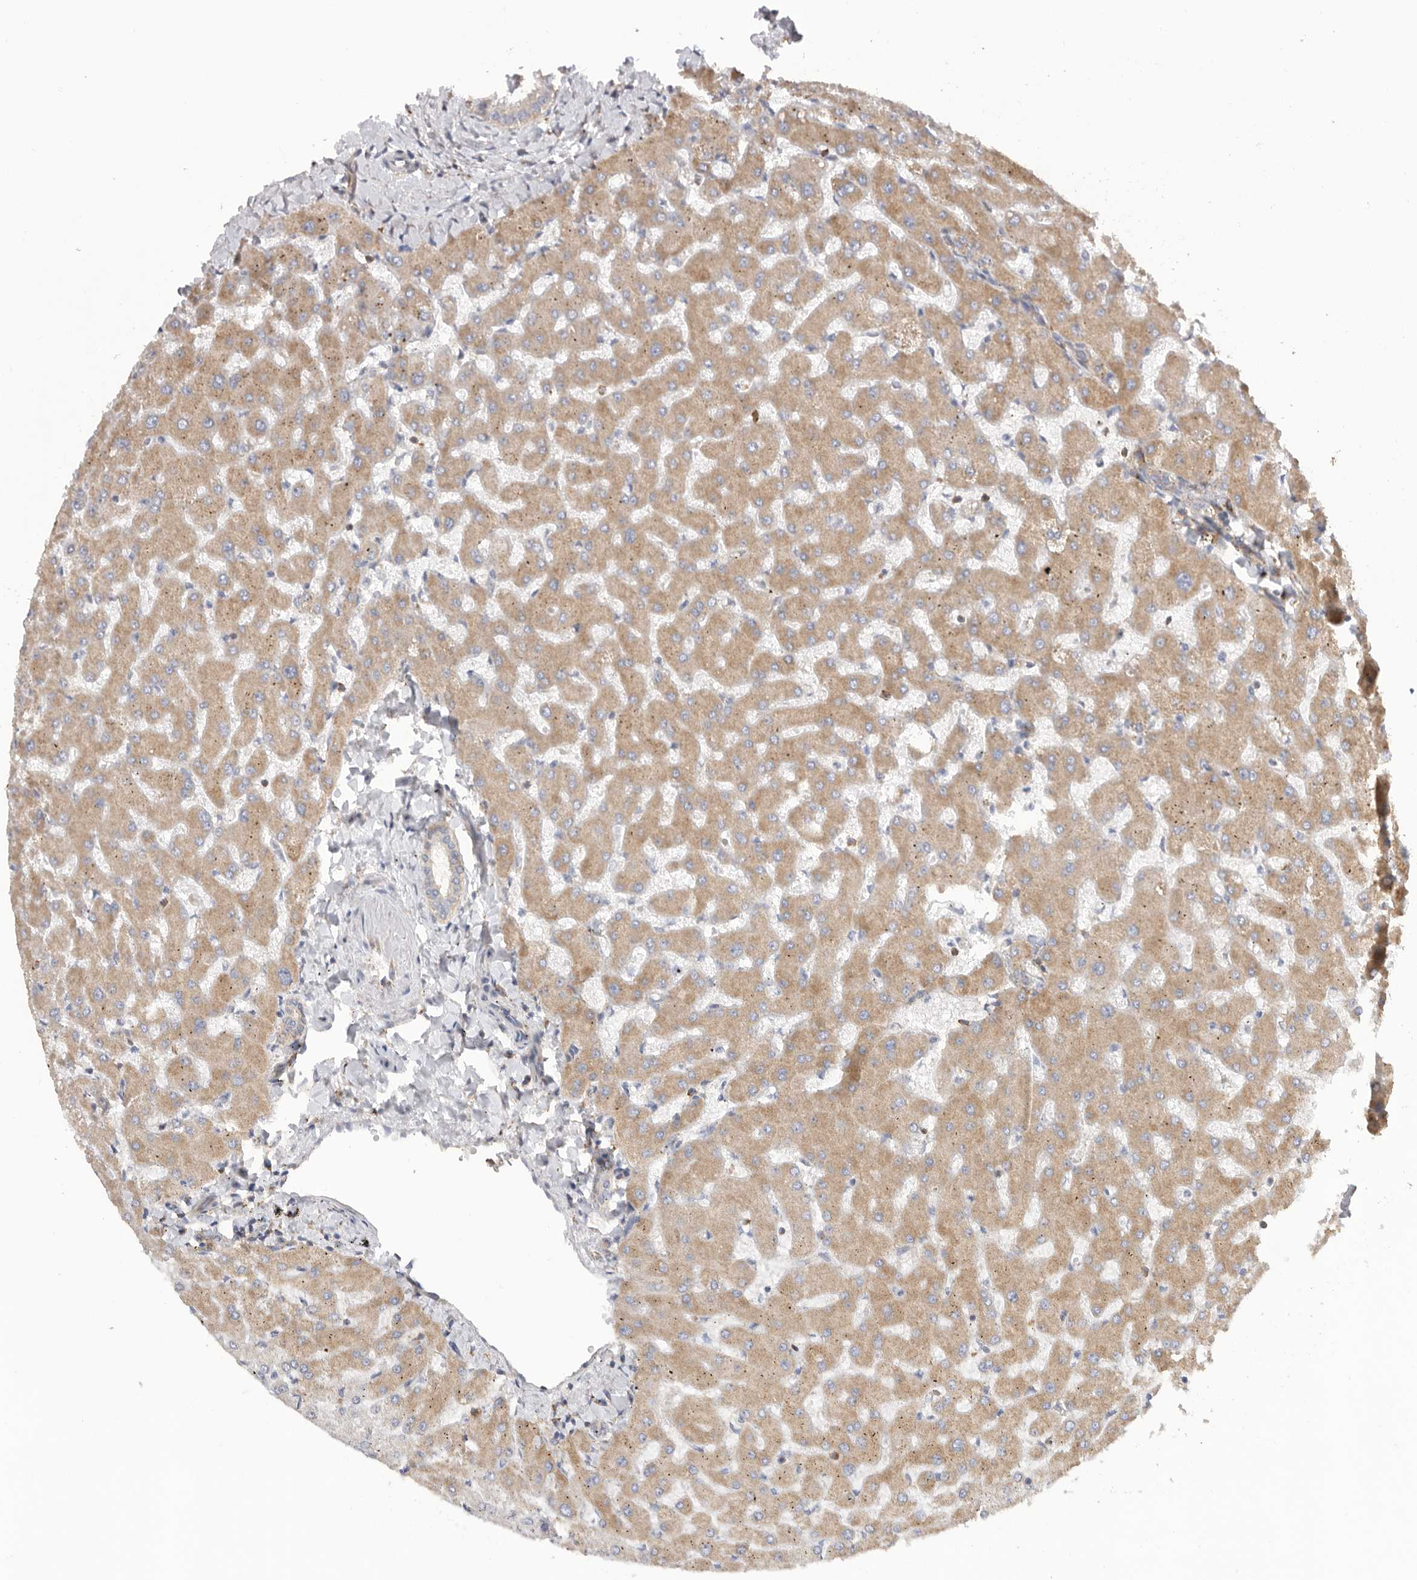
{"staining": {"intensity": "weak", "quantity": "25%-75%", "location": "cytoplasmic/membranous"}, "tissue": "liver", "cell_type": "Cholangiocytes", "image_type": "normal", "snomed": [{"axis": "morphology", "description": "Normal tissue, NOS"}, {"axis": "topography", "description": "Liver"}], "caption": "Immunohistochemical staining of unremarkable liver reveals 25%-75% levels of weak cytoplasmic/membranous protein positivity in approximately 25%-75% of cholangiocytes. (Stains: DAB (3,3'-diaminobenzidine) in brown, nuclei in blue, Microscopy: brightfield microscopy at high magnification).", "gene": "SERBP1", "patient": {"sex": "female", "age": 63}}